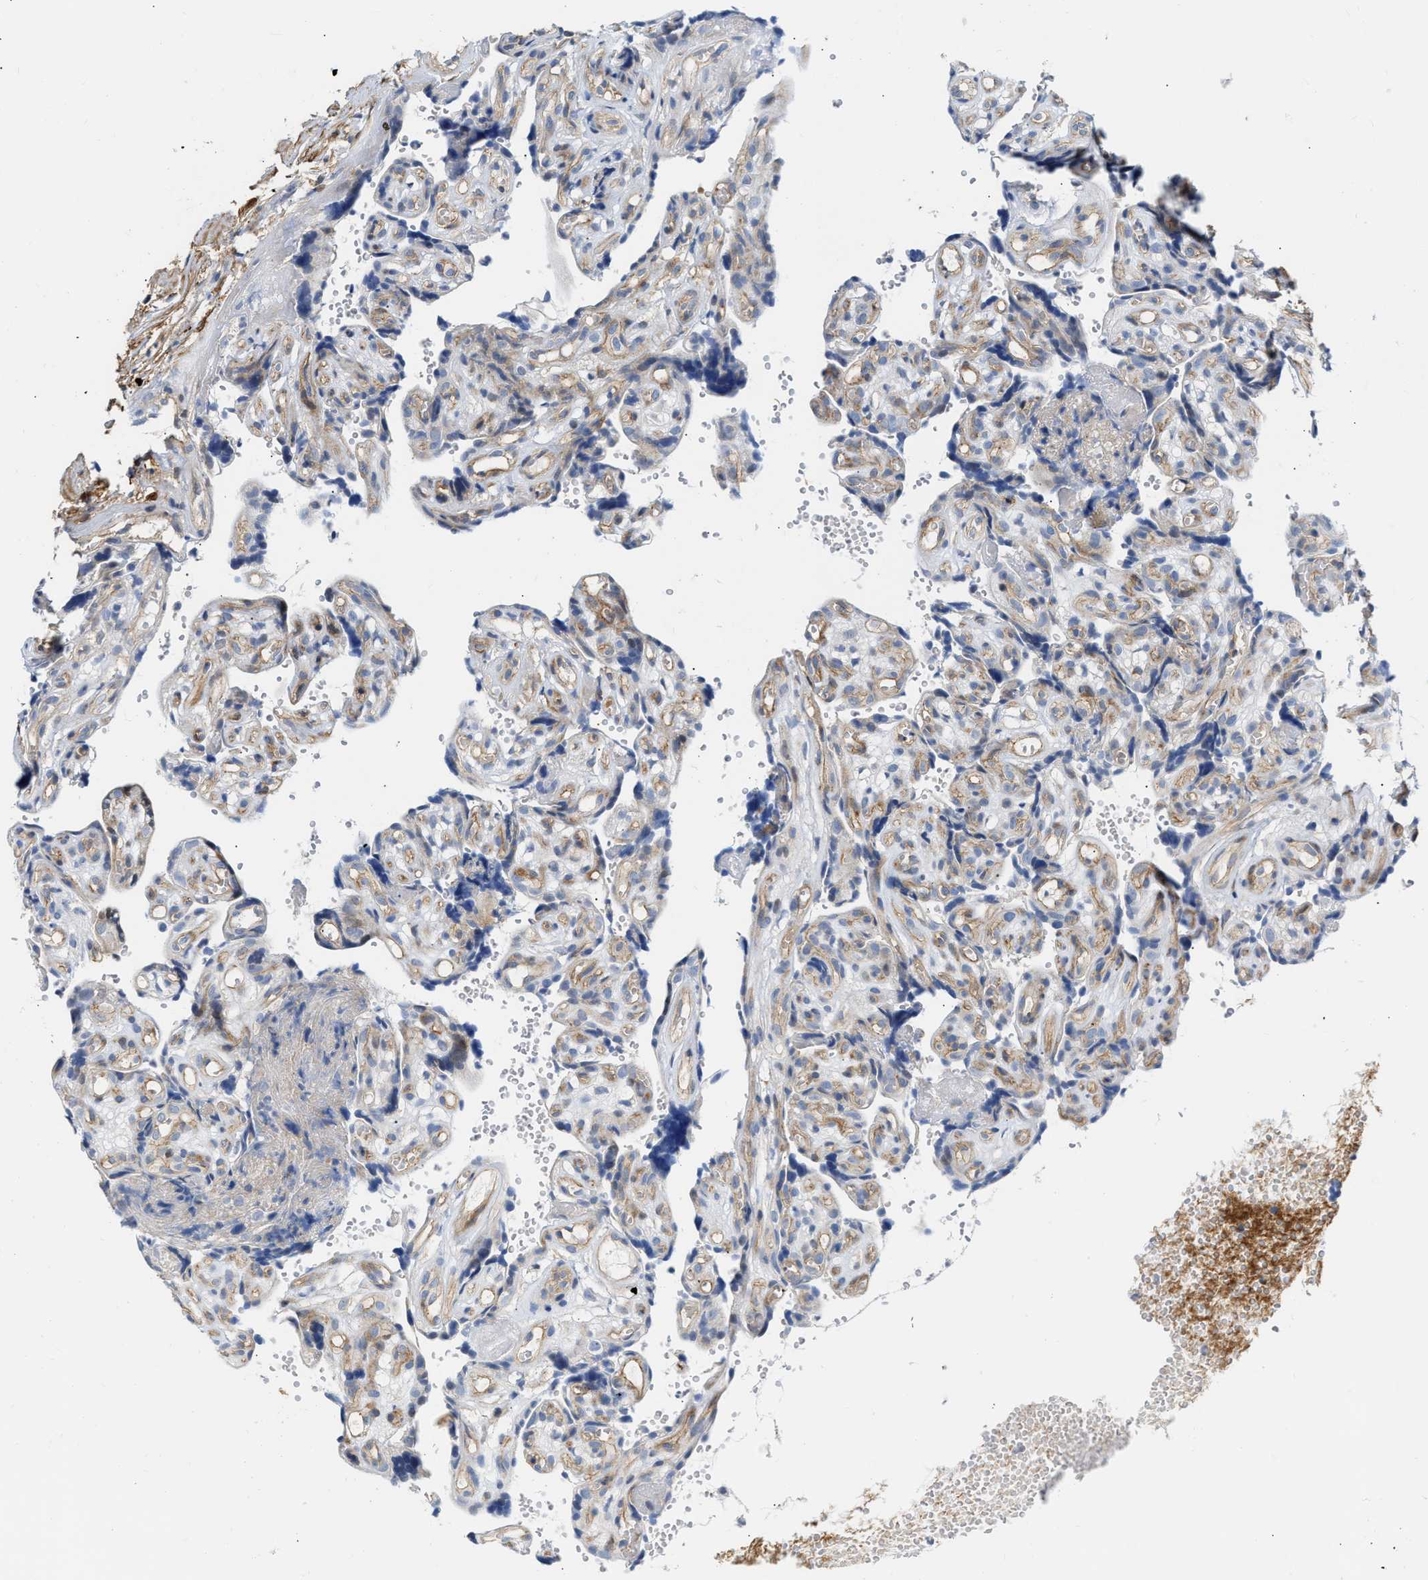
{"staining": {"intensity": "negative", "quantity": "none", "location": "none"}, "tissue": "placenta", "cell_type": "Decidual cells", "image_type": "normal", "snomed": [{"axis": "morphology", "description": "Normal tissue, NOS"}, {"axis": "topography", "description": "Placenta"}], "caption": "High power microscopy micrograph of an immunohistochemistry micrograph of unremarkable placenta, revealing no significant staining in decidual cells.", "gene": "FHL1", "patient": {"sex": "female", "age": 30}}